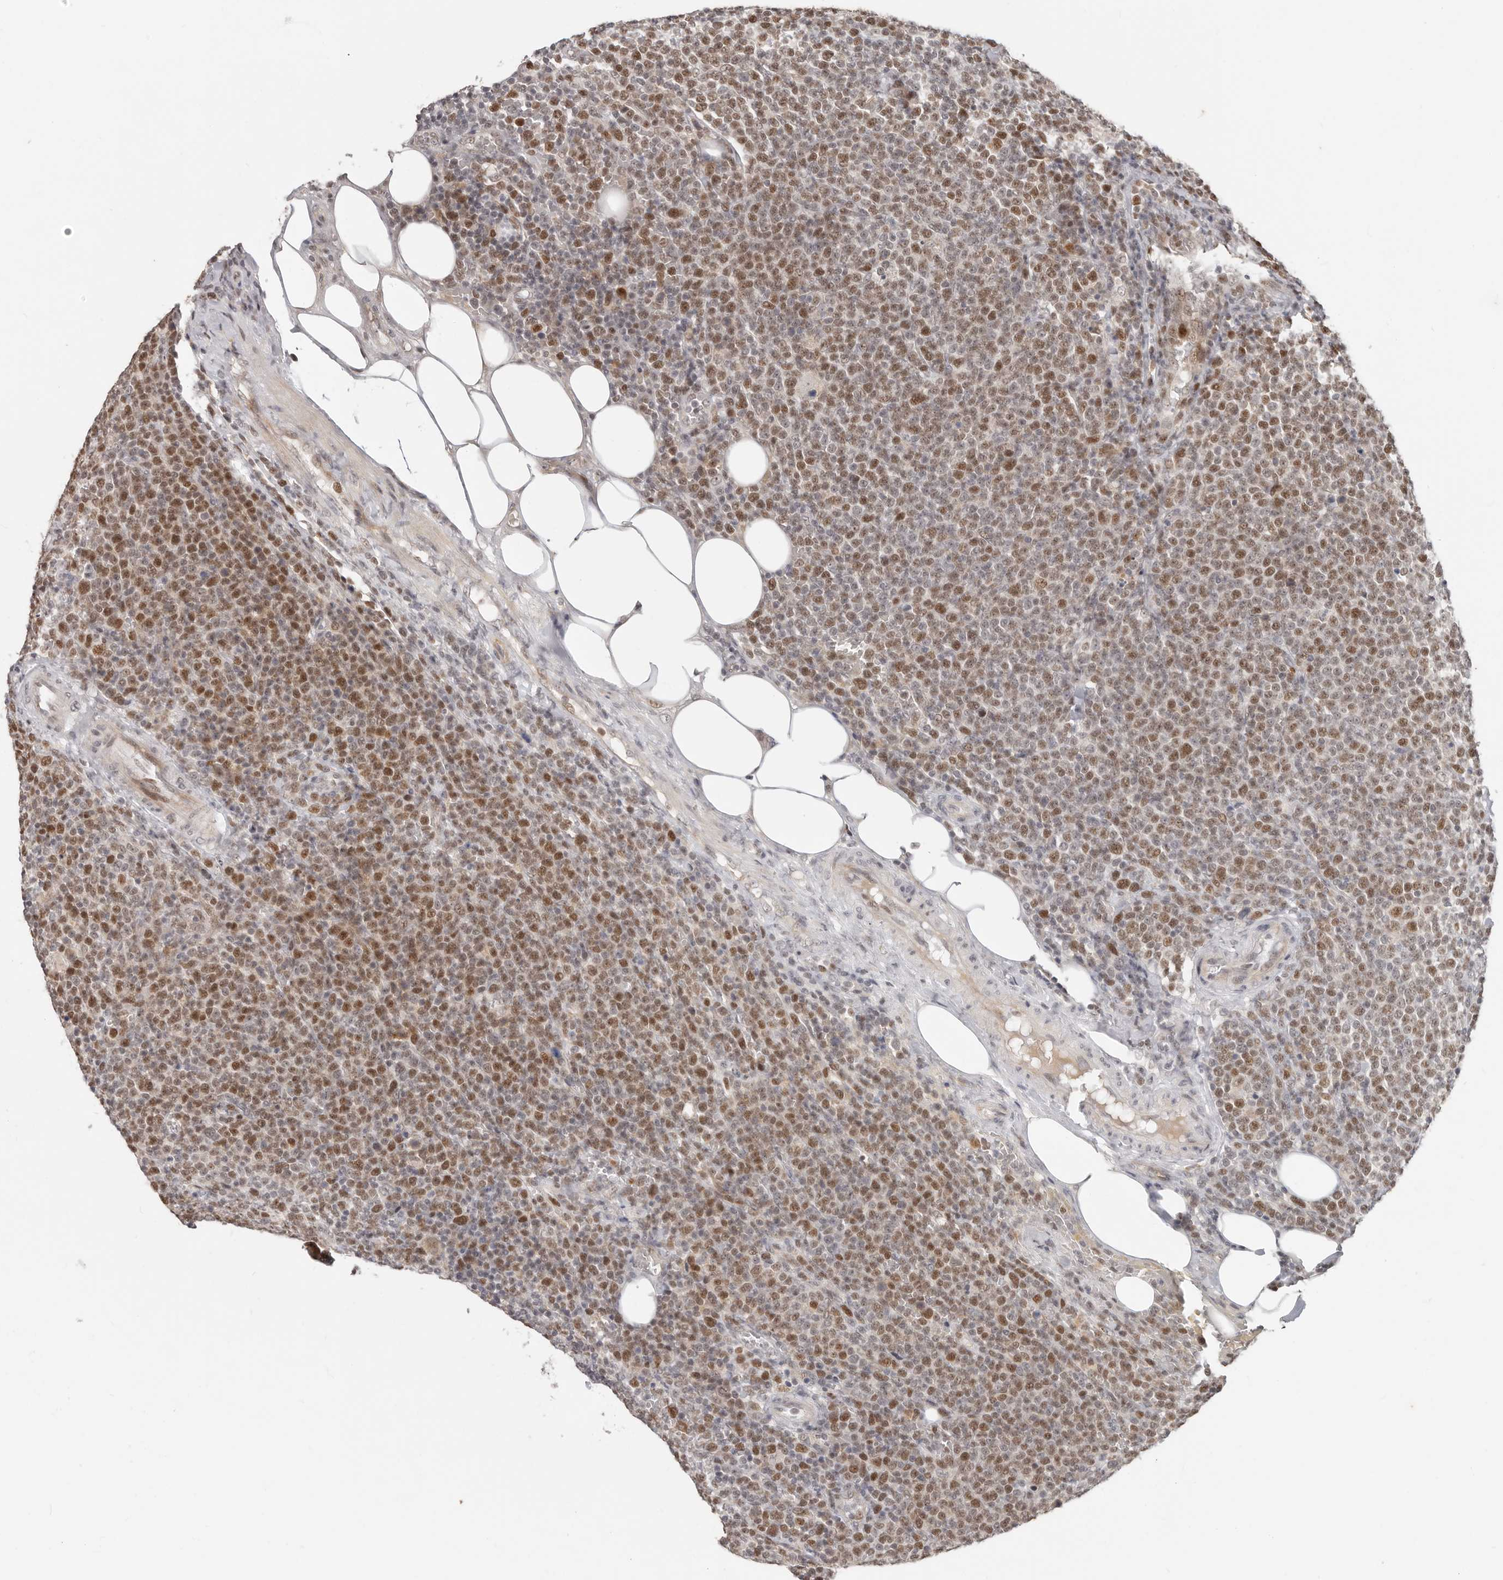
{"staining": {"intensity": "moderate", "quantity": ">75%", "location": "nuclear"}, "tissue": "lymphoma", "cell_type": "Tumor cells", "image_type": "cancer", "snomed": [{"axis": "morphology", "description": "Malignant lymphoma, non-Hodgkin's type, High grade"}, {"axis": "topography", "description": "Lymph node"}], "caption": "Immunohistochemical staining of lymphoma reveals medium levels of moderate nuclear protein expression in about >75% of tumor cells.", "gene": "RFC2", "patient": {"sex": "male", "age": 61}}